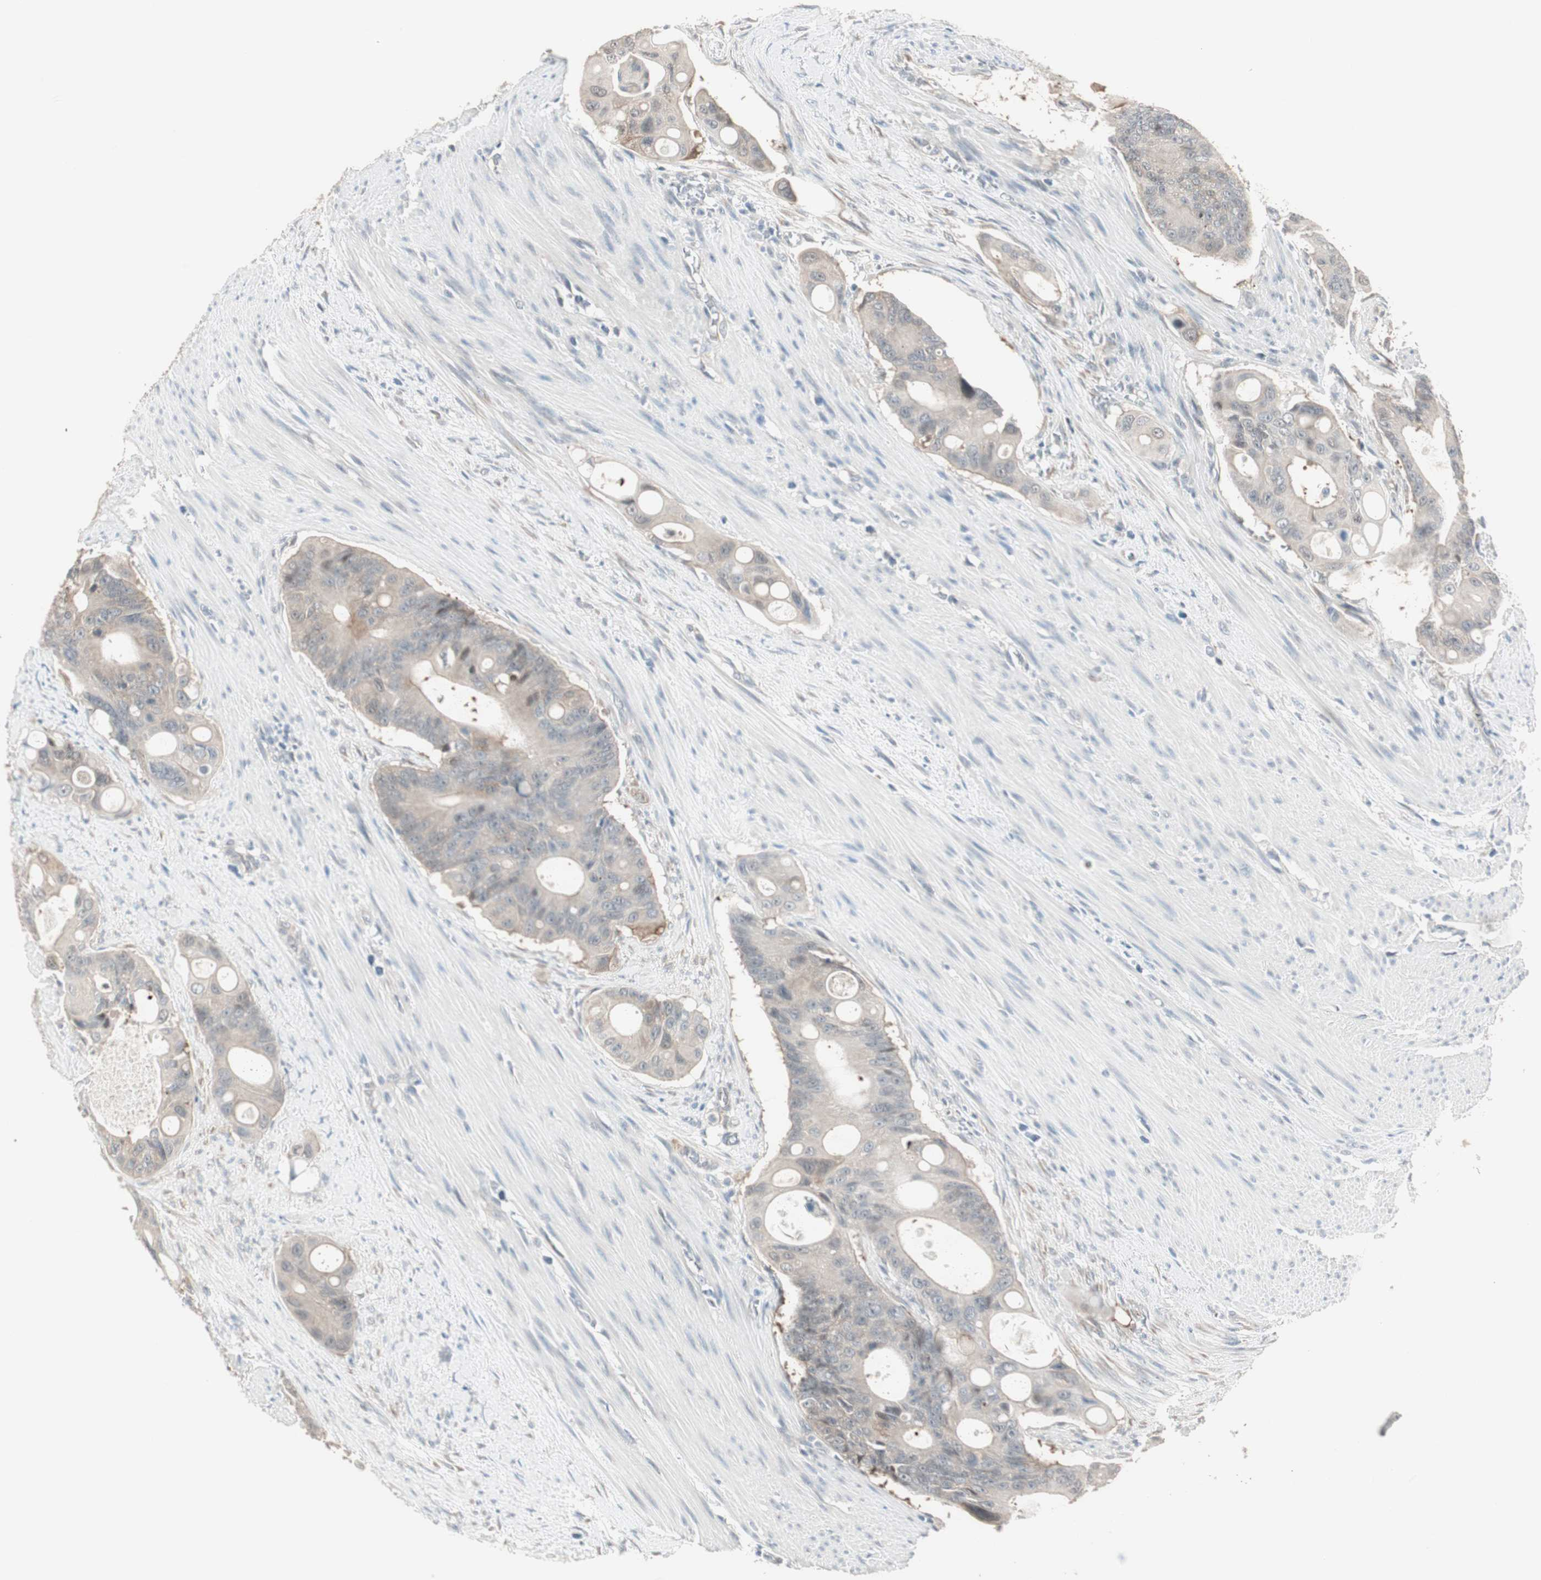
{"staining": {"intensity": "weak", "quantity": "25%-75%", "location": "cytoplasmic/membranous"}, "tissue": "colorectal cancer", "cell_type": "Tumor cells", "image_type": "cancer", "snomed": [{"axis": "morphology", "description": "Adenocarcinoma, NOS"}, {"axis": "topography", "description": "Colon"}], "caption": "This histopathology image shows immunohistochemistry staining of human colorectal cancer, with low weak cytoplasmic/membranous staining in about 25%-75% of tumor cells.", "gene": "PDZK1", "patient": {"sex": "female", "age": 57}}